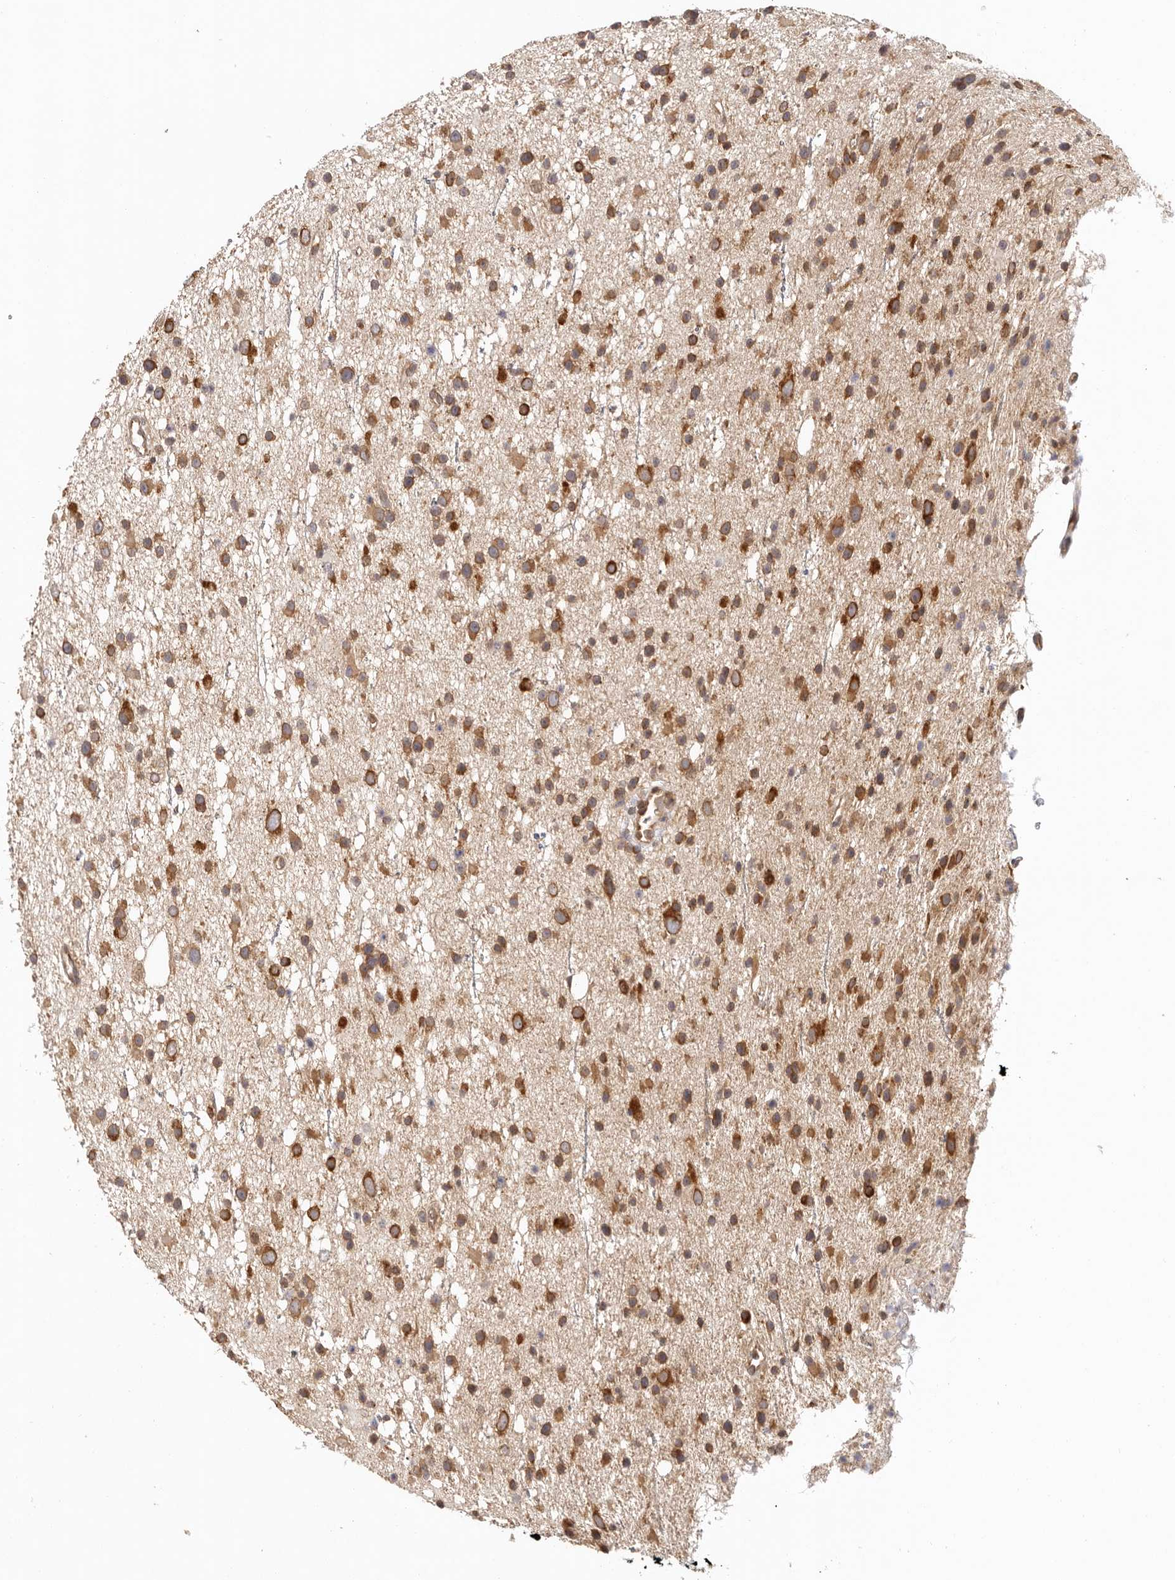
{"staining": {"intensity": "strong", "quantity": "25%-75%", "location": "cytoplasmic/membranous"}, "tissue": "glioma", "cell_type": "Tumor cells", "image_type": "cancer", "snomed": [{"axis": "morphology", "description": "Glioma, malignant, Low grade"}, {"axis": "topography", "description": "Cerebral cortex"}], "caption": "A high amount of strong cytoplasmic/membranous expression is identified in approximately 25%-75% of tumor cells in glioma tissue.", "gene": "EEF1E1", "patient": {"sex": "female", "age": 39}}